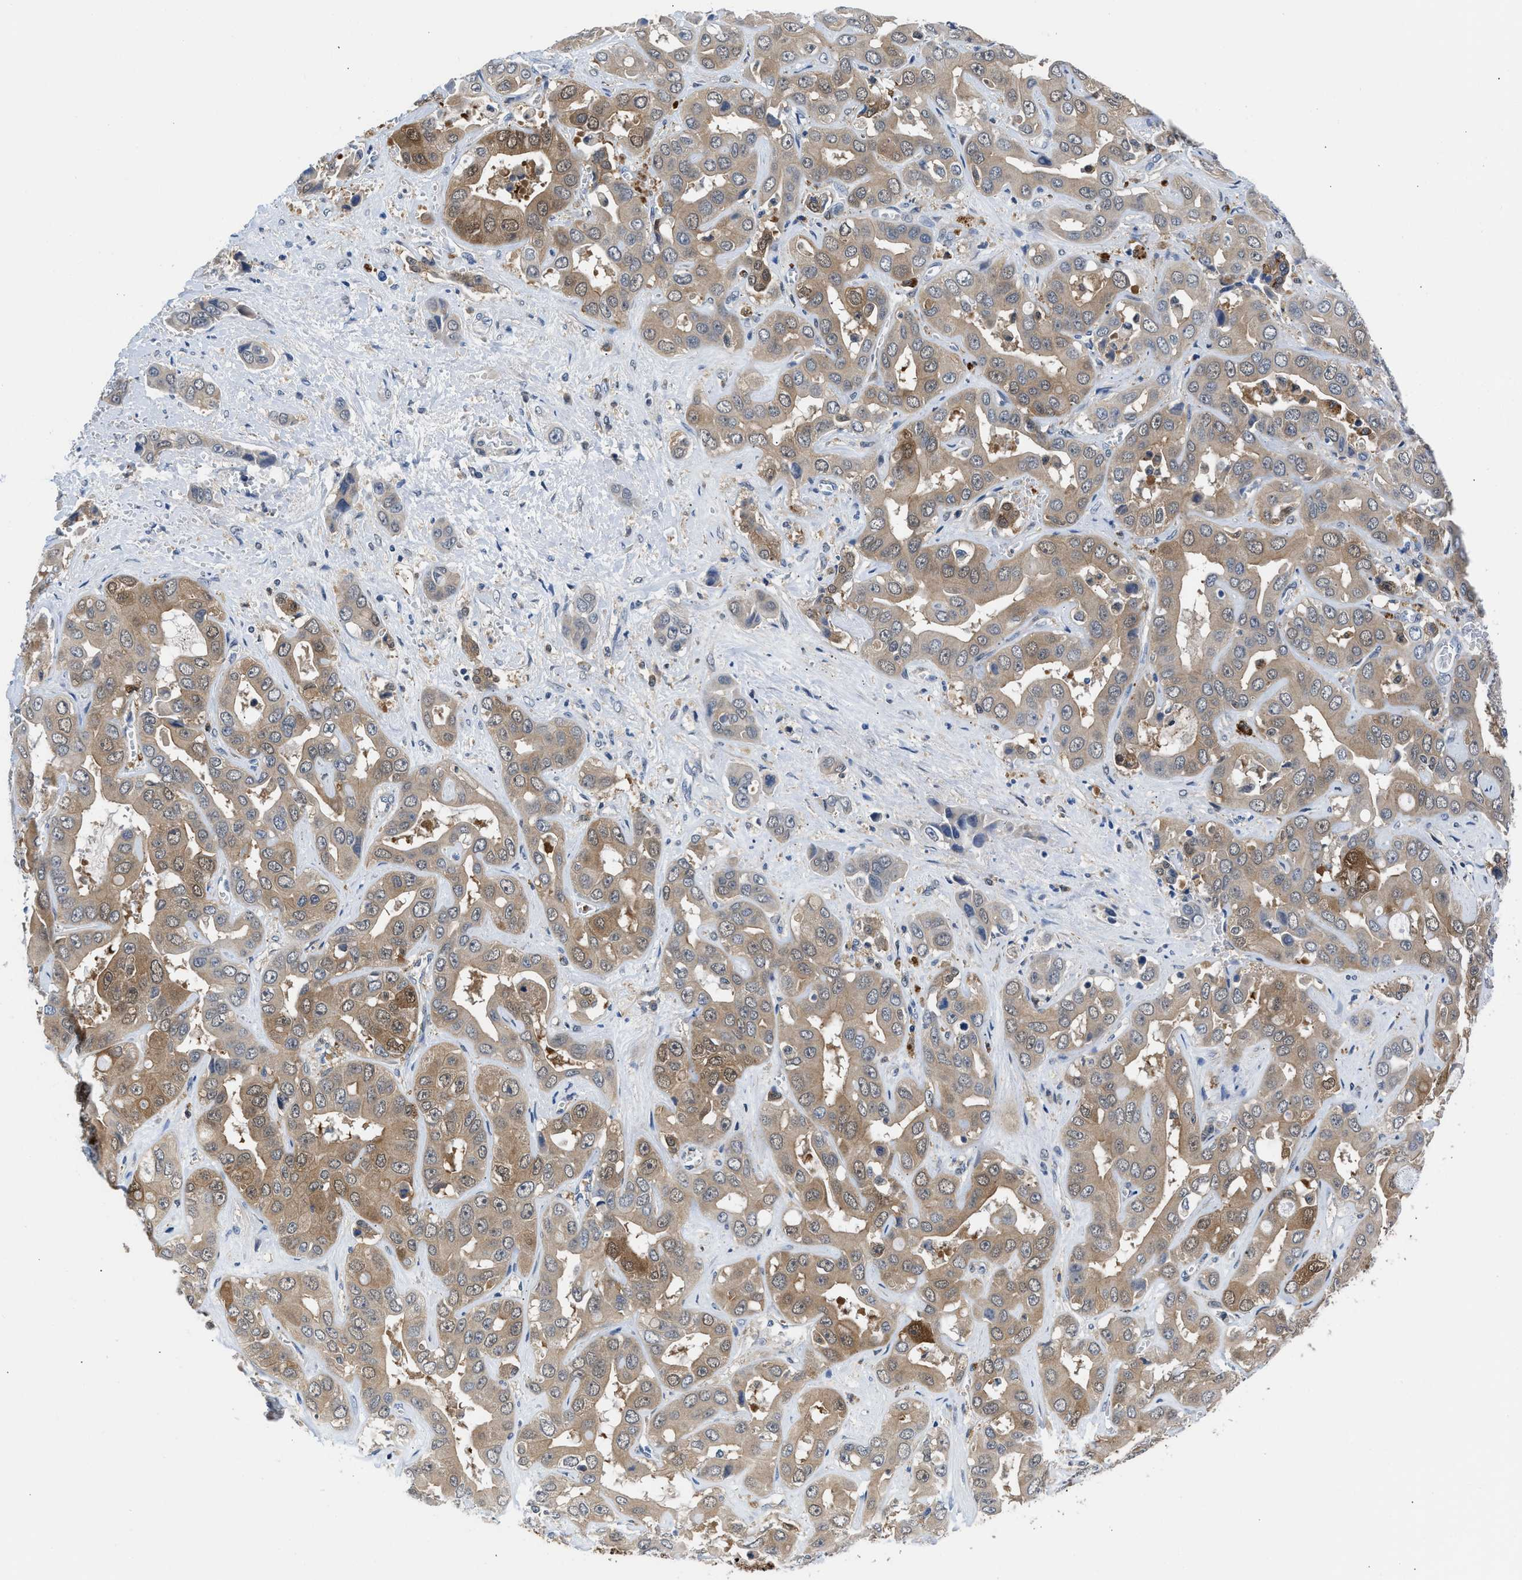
{"staining": {"intensity": "moderate", "quantity": "25%-75%", "location": "cytoplasmic/membranous,nuclear"}, "tissue": "liver cancer", "cell_type": "Tumor cells", "image_type": "cancer", "snomed": [{"axis": "morphology", "description": "Cholangiocarcinoma"}, {"axis": "topography", "description": "Liver"}], "caption": "This photomicrograph demonstrates immunohistochemistry (IHC) staining of liver cancer, with medium moderate cytoplasmic/membranous and nuclear staining in about 25%-75% of tumor cells.", "gene": "CBR1", "patient": {"sex": "female", "age": 52}}